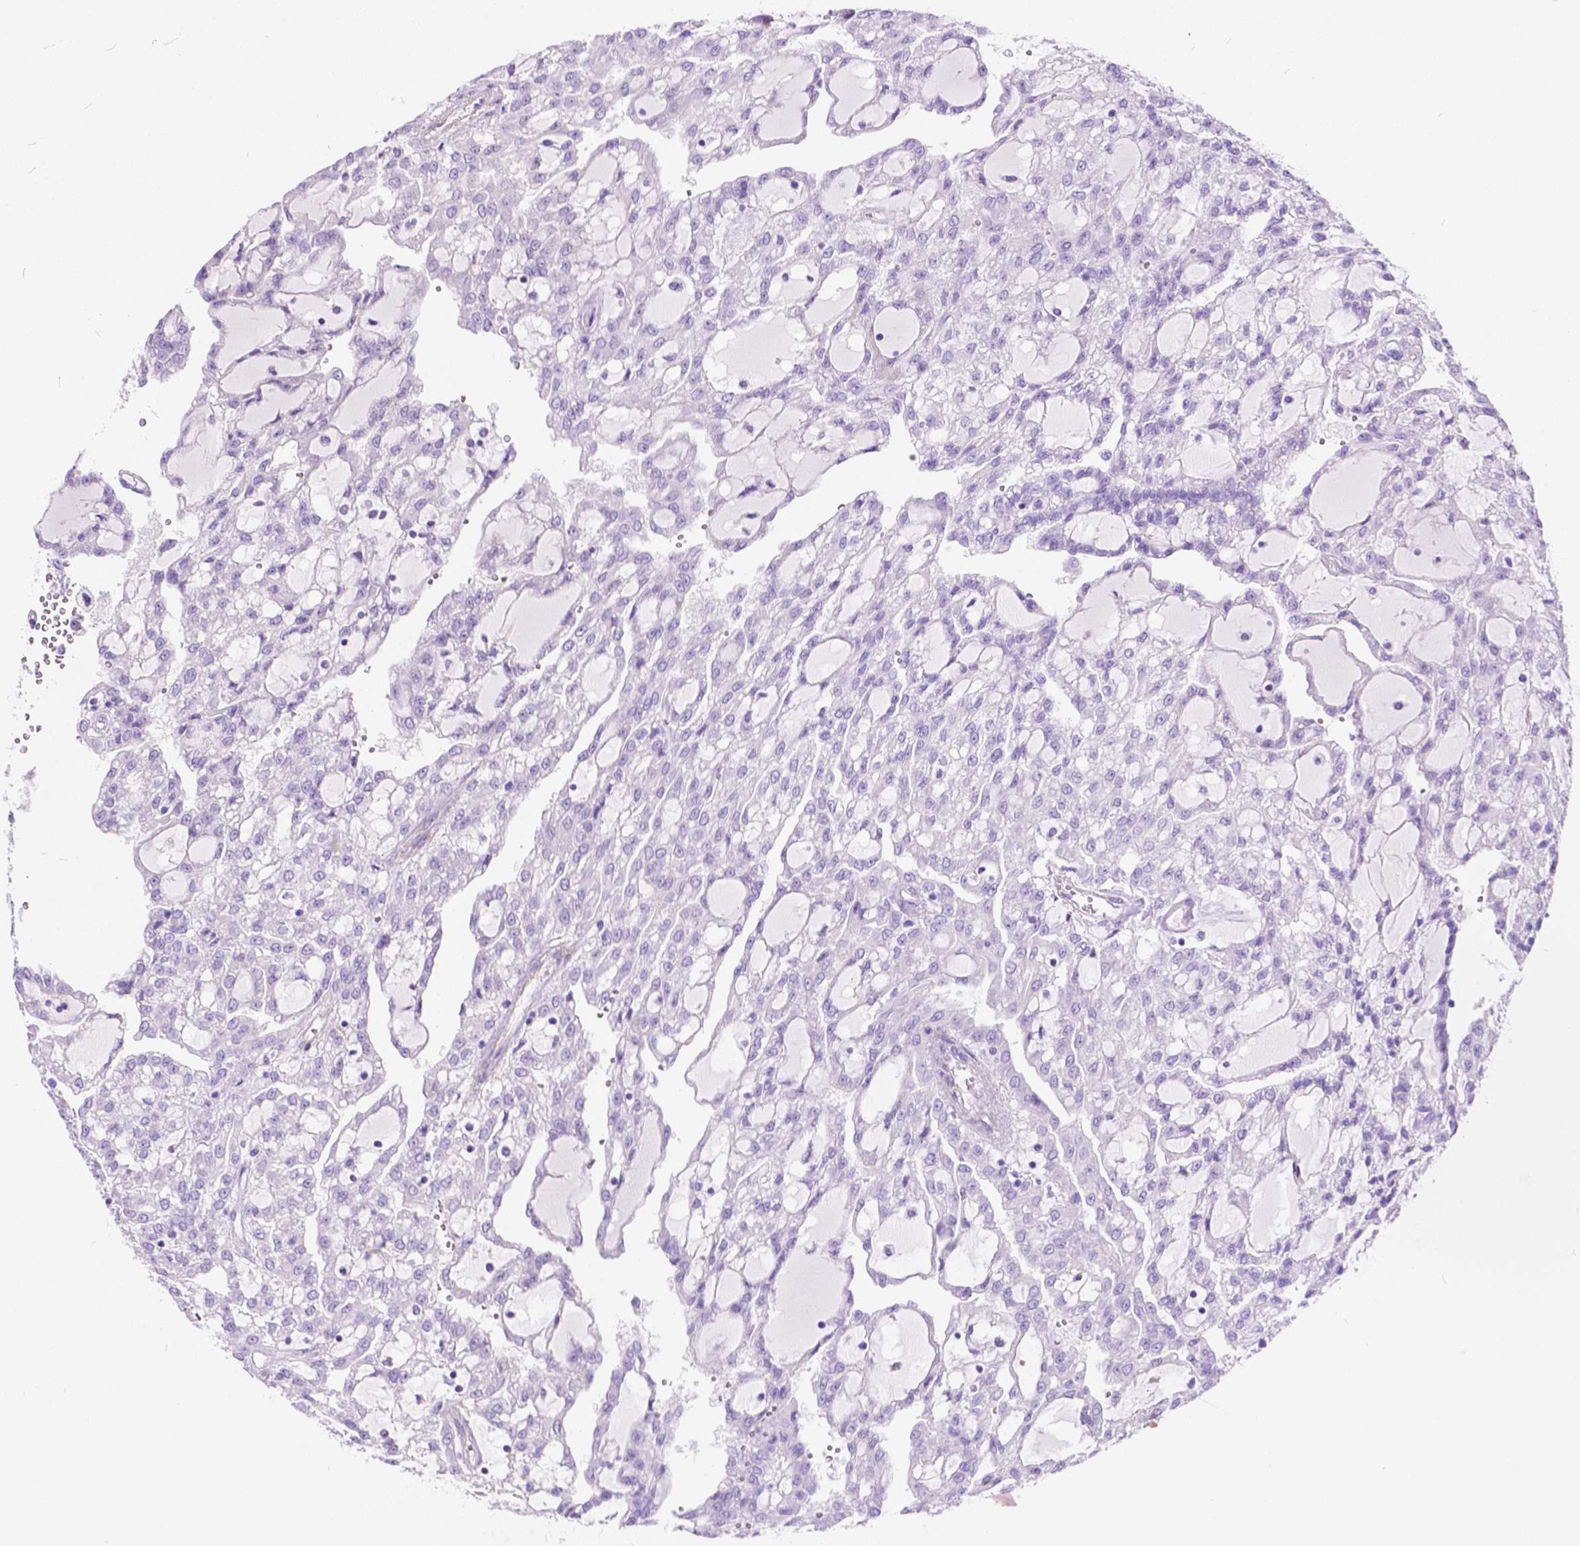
{"staining": {"intensity": "negative", "quantity": "none", "location": "none"}, "tissue": "renal cancer", "cell_type": "Tumor cells", "image_type": "cancer", "snomed": [{"axis": "morphology", "description": "Adenocarcinoma, NOS"}, {"axis": "topography", "description": "Kidney"}], "caption": "Immunohistochemistry (IHC) of renal cancer shows no positivity in tumor cells.", "gene": "CHRM1", "patient": {"sex": "male", "age": 63}}